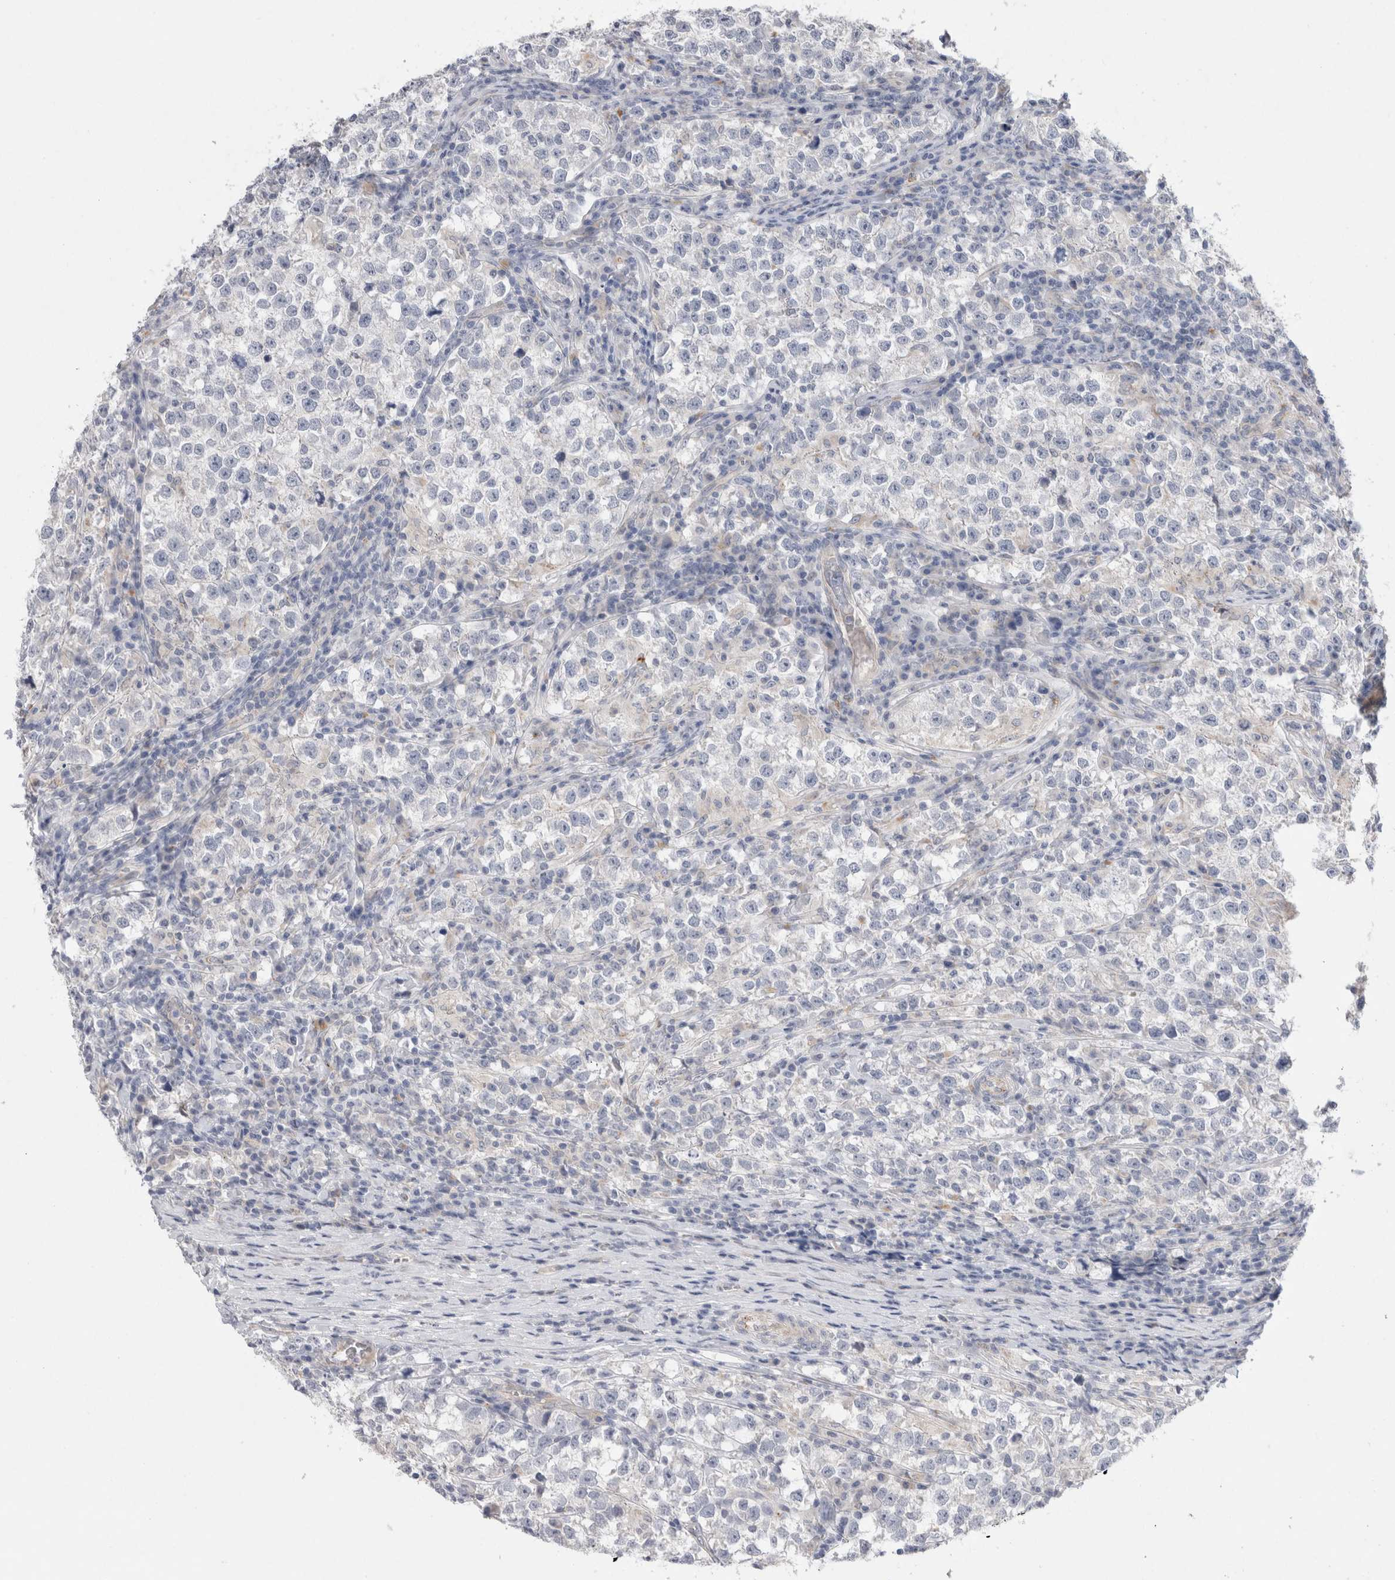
{"staining": {"intensity": "negative", "quantity": "none", "location": "none"}, "tissue": "testis cancer", "cell_type": "Tumor cells", "image_type": "cancer", "snomed": [{"axis": "morphology", "description": "Normal tissue, NOS"}, {"axis": "morphology", "description": "Seminoma, NOS"}, {"axis": "topography", "description": "Testis"}], "caption": "Seminoma (testis) stained for a protein using immunohistochemistry demonstrates no staining tumor cells.", "gene": "GAA", "patient": {"sex": "male", "age": 43}}